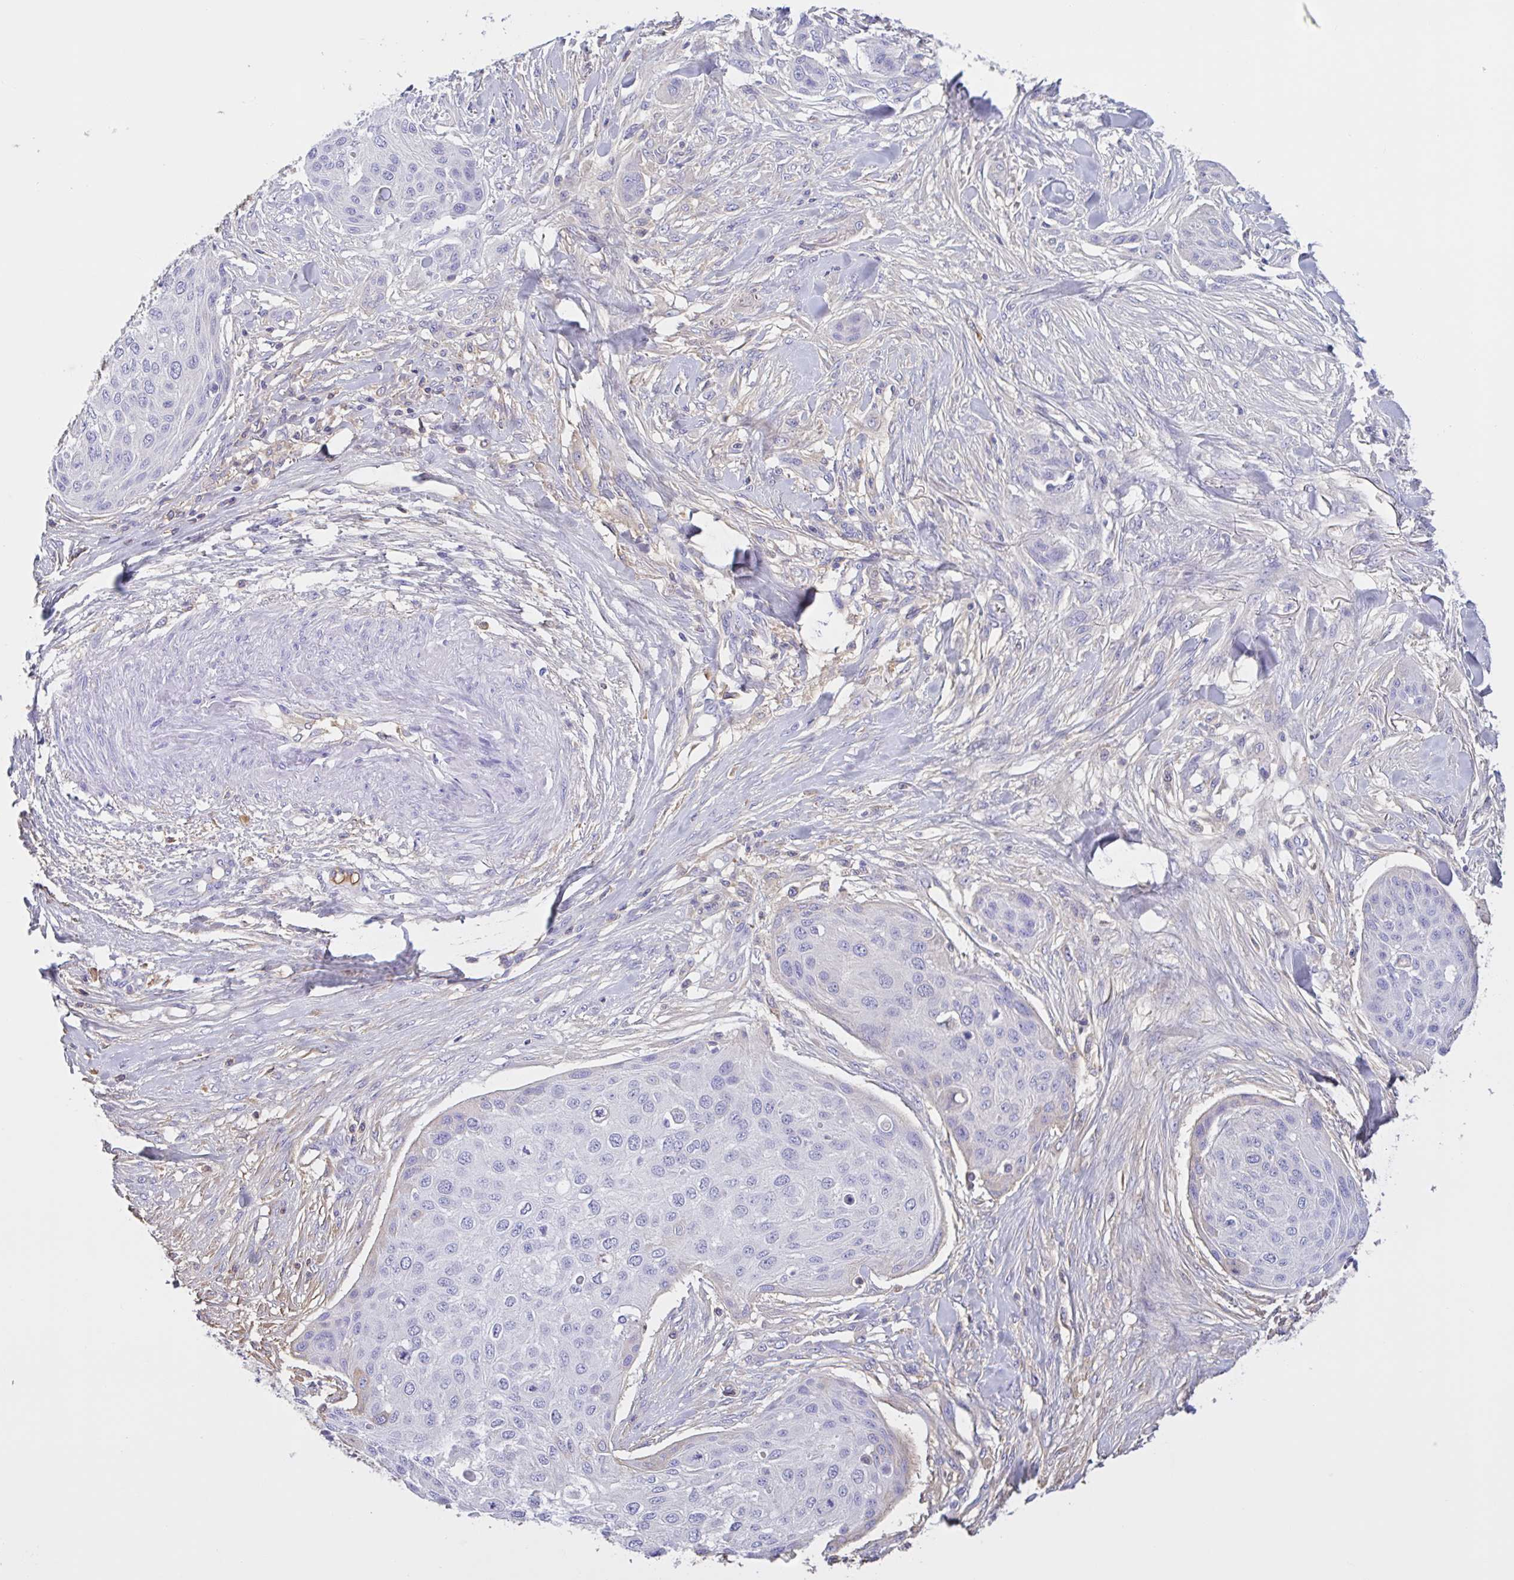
{"staining": {"intensity": "negative", "quantity": "none", "location": "none"}, "tissue": "skin cancer", "cell_type": "Tumor cells", "image_type": "cancer", "snomed": [{"axis": "morphology", "description": "Squamous cell carcinoma, NOS"}, {"axis": "topography", "description": "Skin"}], "caption": "Micrograph shows no significant protein positivity in tumor cells of skin squamous cell carcinoma.", "gene": "LARGE2", "patient": {"sex": "female", "age": 87}}